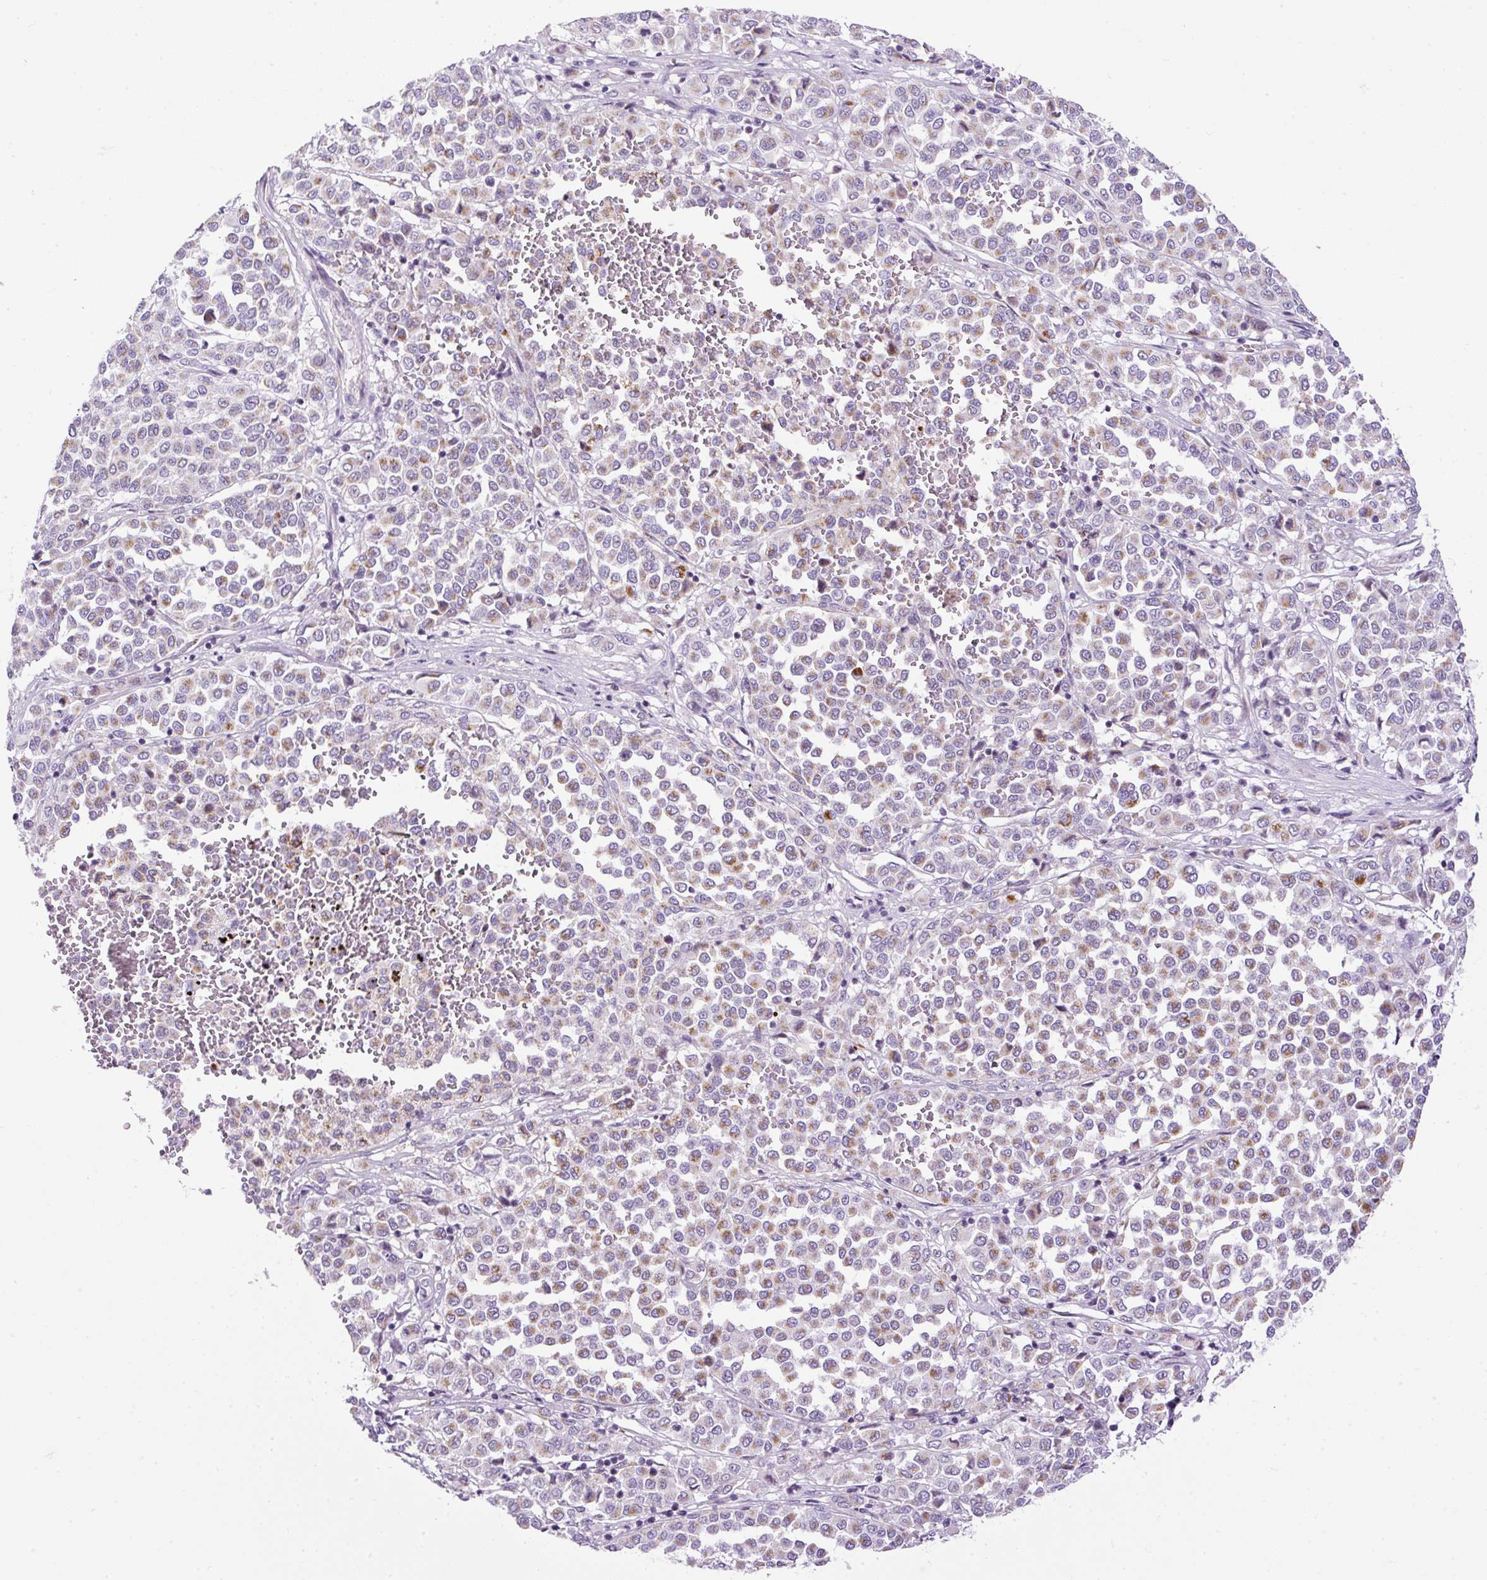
{"staining": {"intensity": "moderate", "quantity": "25%-75%", "location": "cytoplasmic/membranous"}, "tissue": "melanoma", "cell_type": "Tumor cells", "image_type": "cancer", "snomed": [{"axis": "morphology", "description": "Malignant melanoma, Metastatic site"}, {"axis": "topography", "description": "Pancreas"}], "caption": "Protein expression analysis of human melanoma reveals moderate cytoplasmic/membranous positivity in about 25%-75% of tumor cells.", "gene": "FMC1", "patient": {"sex": "female", "age": 30}}